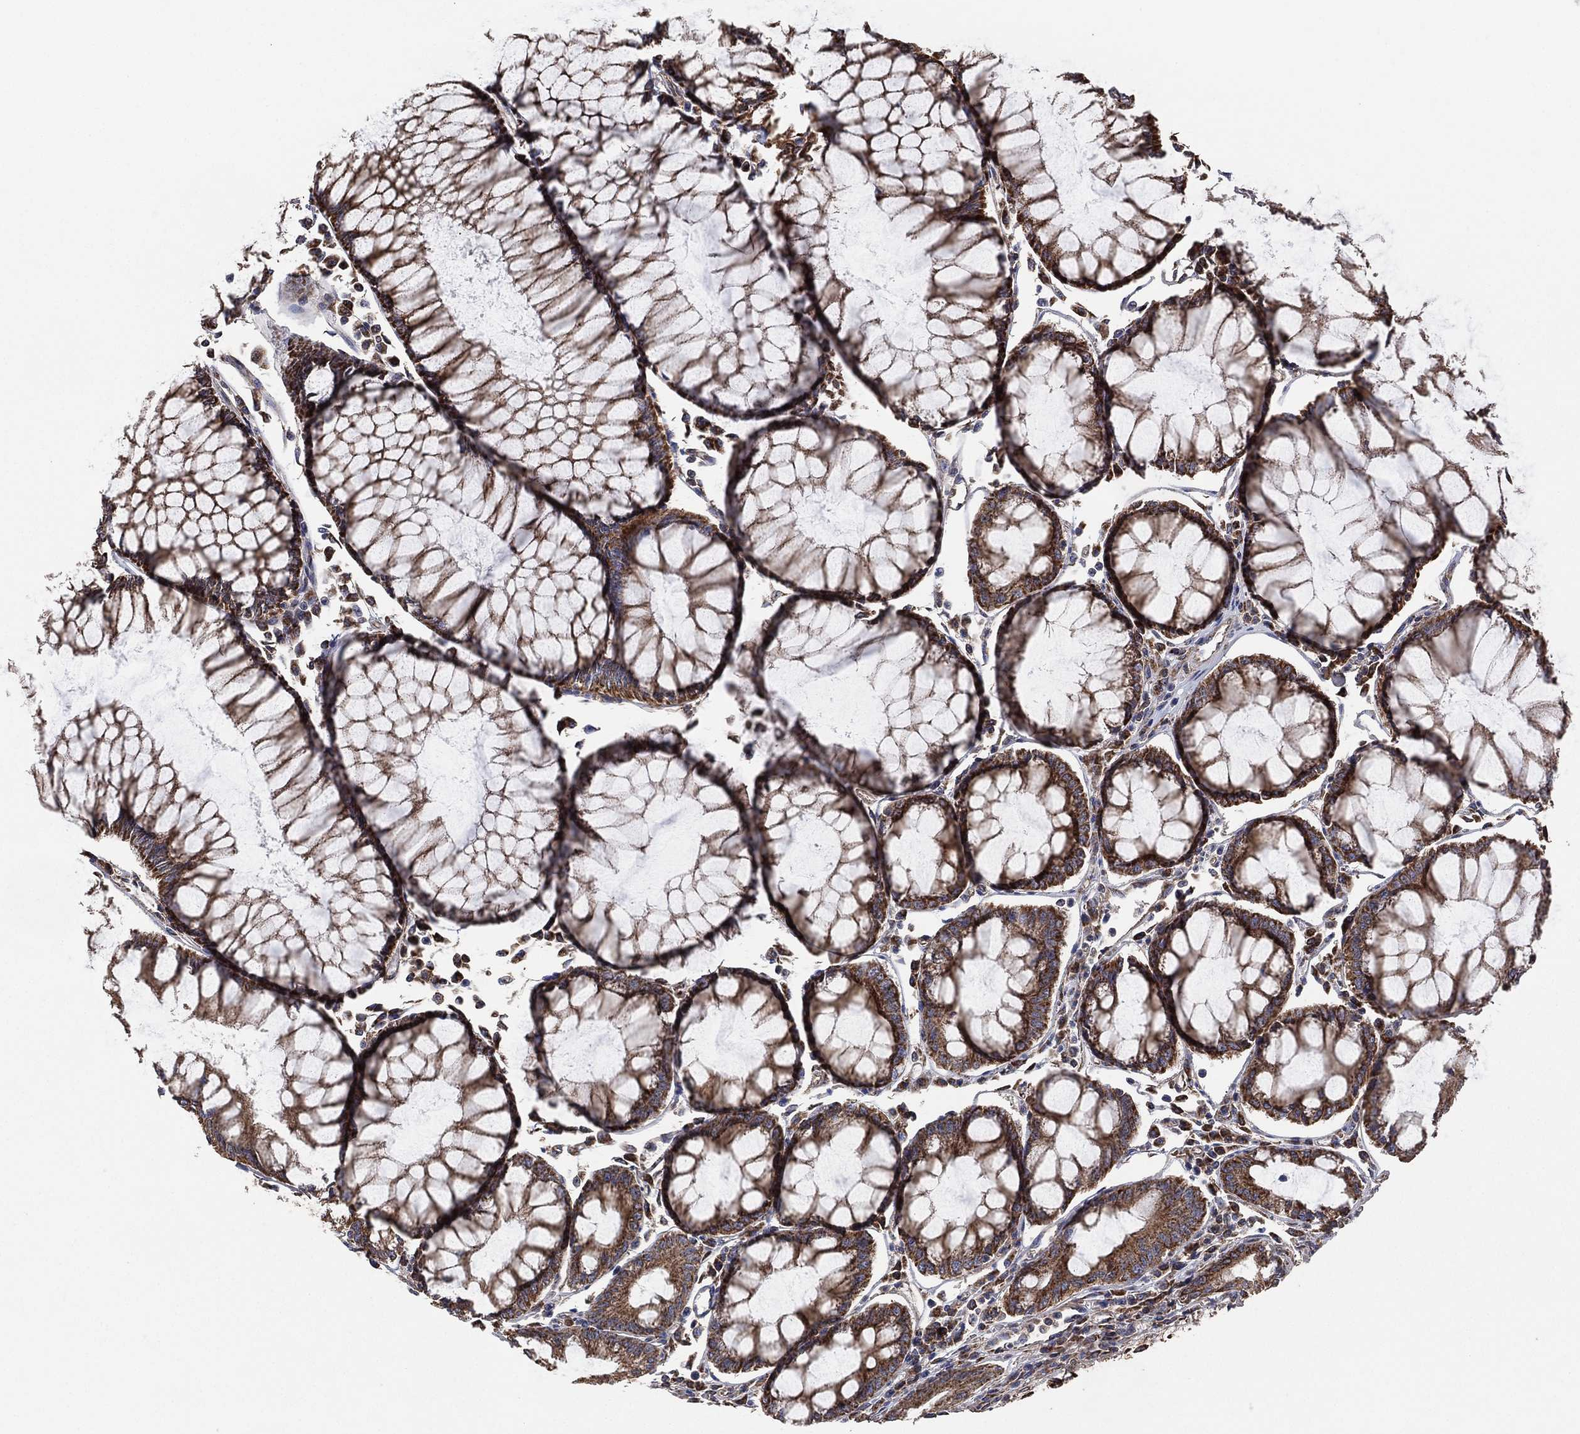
{"staining": {"intensity": "strong", "quantity": "25%-75%", "location": "cytoplasmic/membranous"}, "tissue": "colorectal cancer", "cell_type": "Tumor cells", "image_type": "cancer", "snomed": [{"axis": "morphology", "description": "Adenocarcinoma, NOS"}, {"axis": "topography", "description": "Colon"}], "caption": "Brown immunohistochemical staining in adenocarcinoma (colorectal) displays strong cytoplasmic/membranous expression in approximately 25%-75% of tumor cells.", "gene": "LIMD1", "patient": {"sex": "female", "age": 65}}